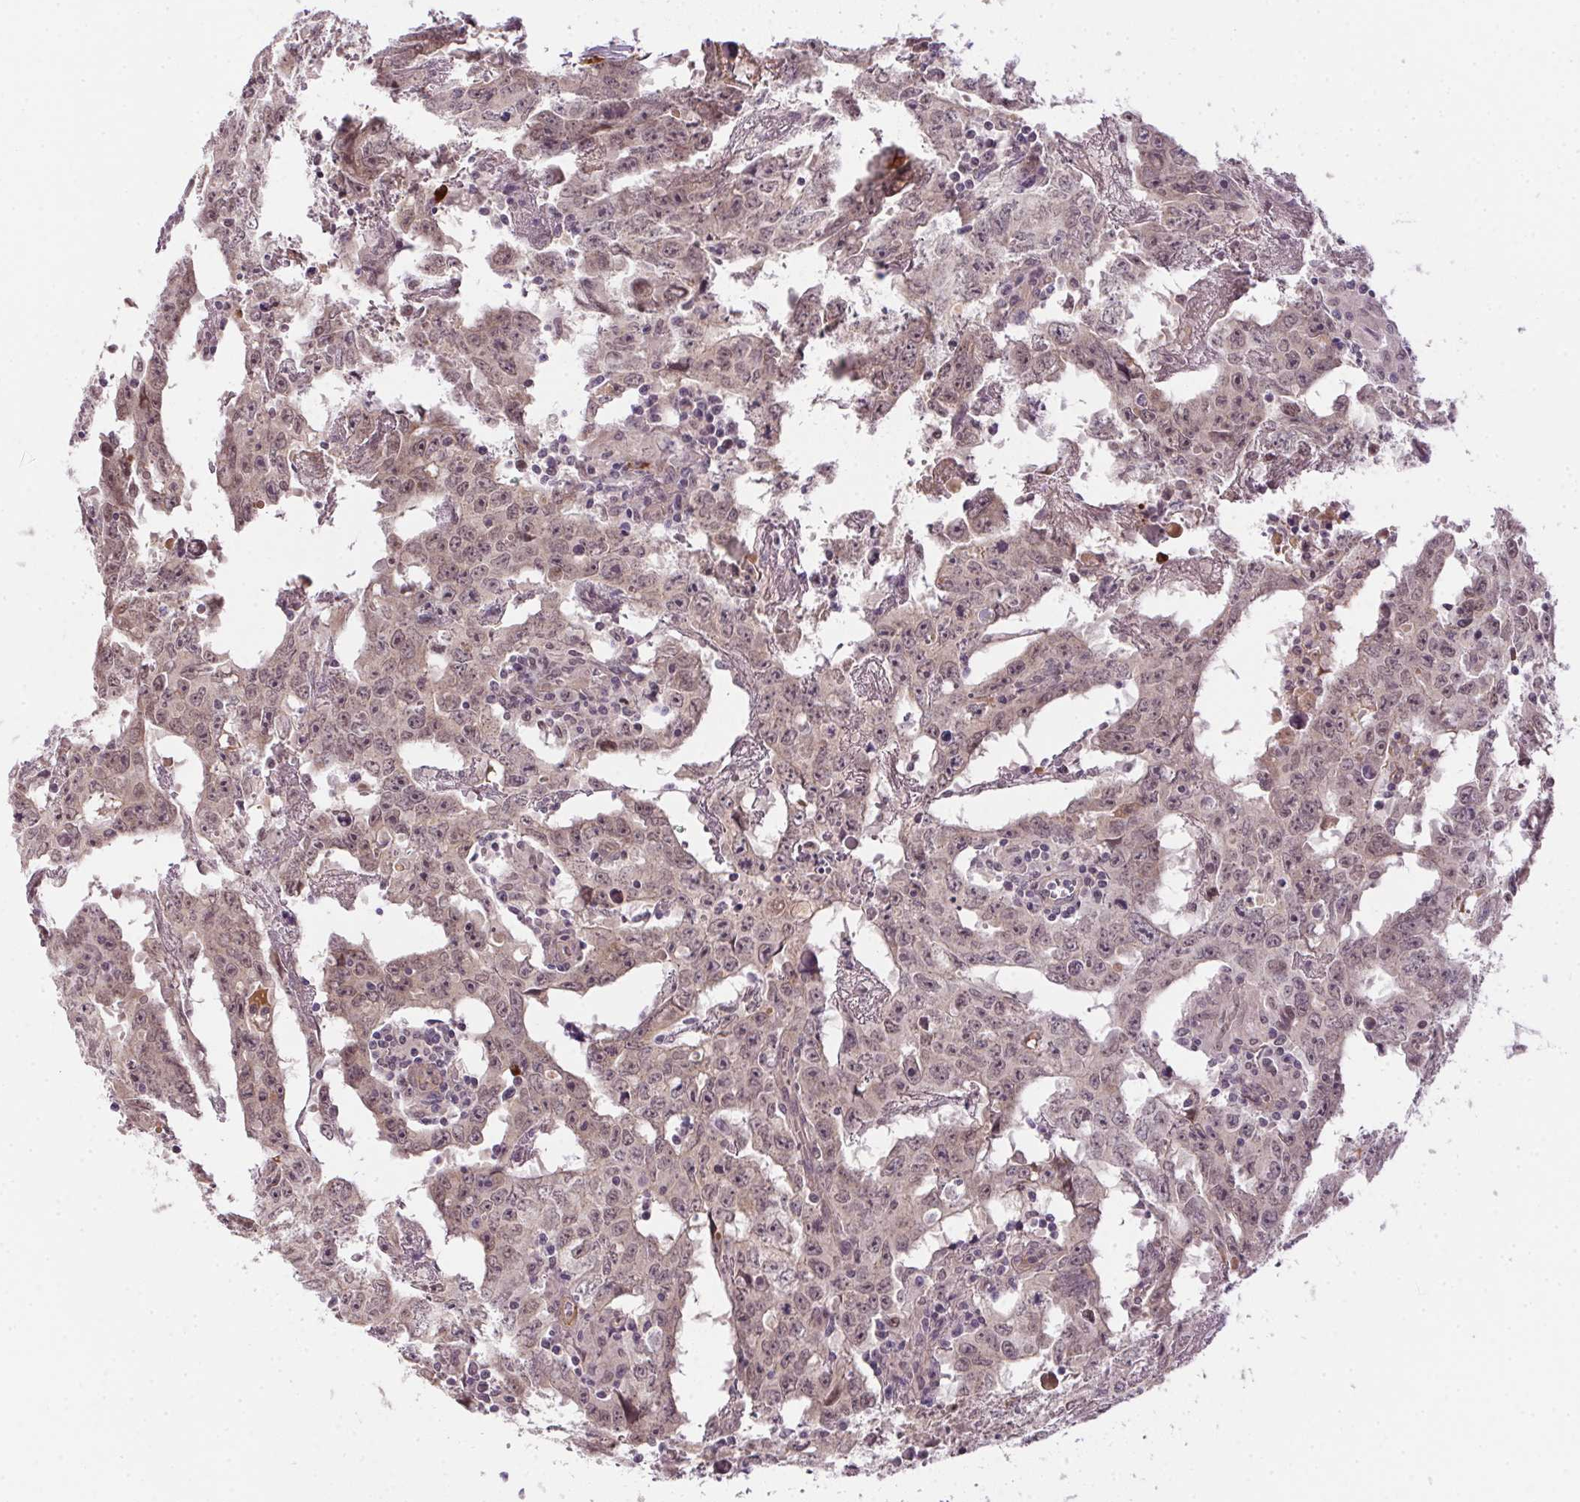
{"staining": {"intensity": "weak", "quantity": "25%-75%", "location": "nuclear"}, "tissue": "testis cancer", "cell_type": "Tumor cells", "image_type": "cancer", "snomed": [{"axis": "morphology", "description": "Carcinoma, Embryonal, NOS"}, {"axis": "topography", "description": "Testis"}], "caption": "Brown immunohistochemical staining in human embryonal carcinoma (testis) exhibits weak nuclear expression in approximately 25%-75% of tumor cells.", "gene": "CFAP92", "patient": {"sex": "male", "age": 22}}